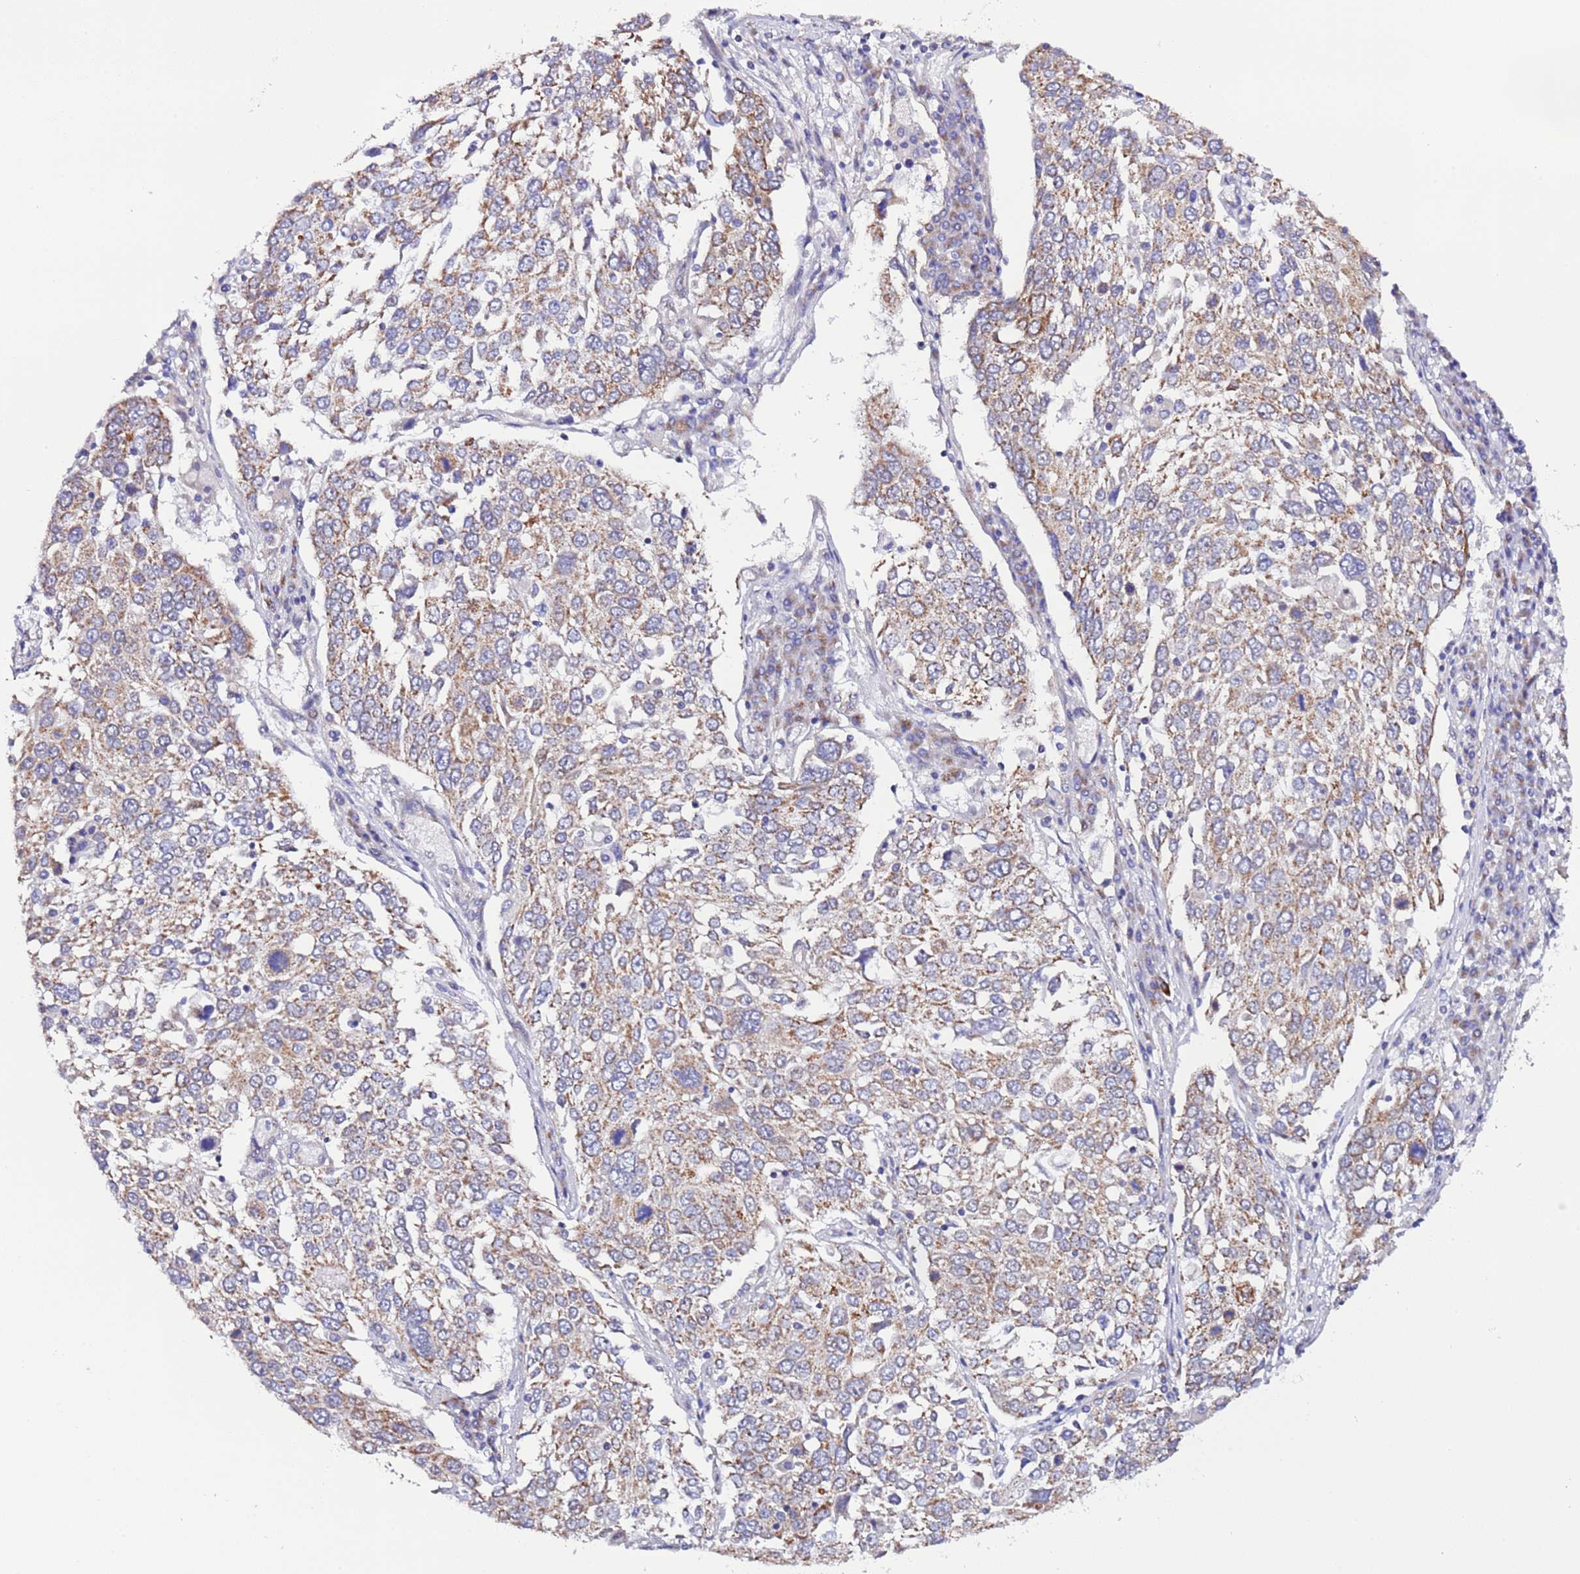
{"staining": {"intensity": "moderate", "quantity": ">75%", "location": "cytoplasmic/membranous"}, "tissue": "lung cancer", "cell_type": "Tumor cells", "image_type": "cancer", "snomed": [{"axis": "morphology", "description": "Squamous cell carcinoma, NOS"}, {"axis": "topography", "description": "Lung"}], "caption": "Lung cancer tissue shows moderate cytoplasmic/membranous expression in about >75% of tumor cells Ihc stains the protein in brown and the nuclei are stained blue.", "gene": "AHI1", "patient": {"sex": "male", "age": 65}}